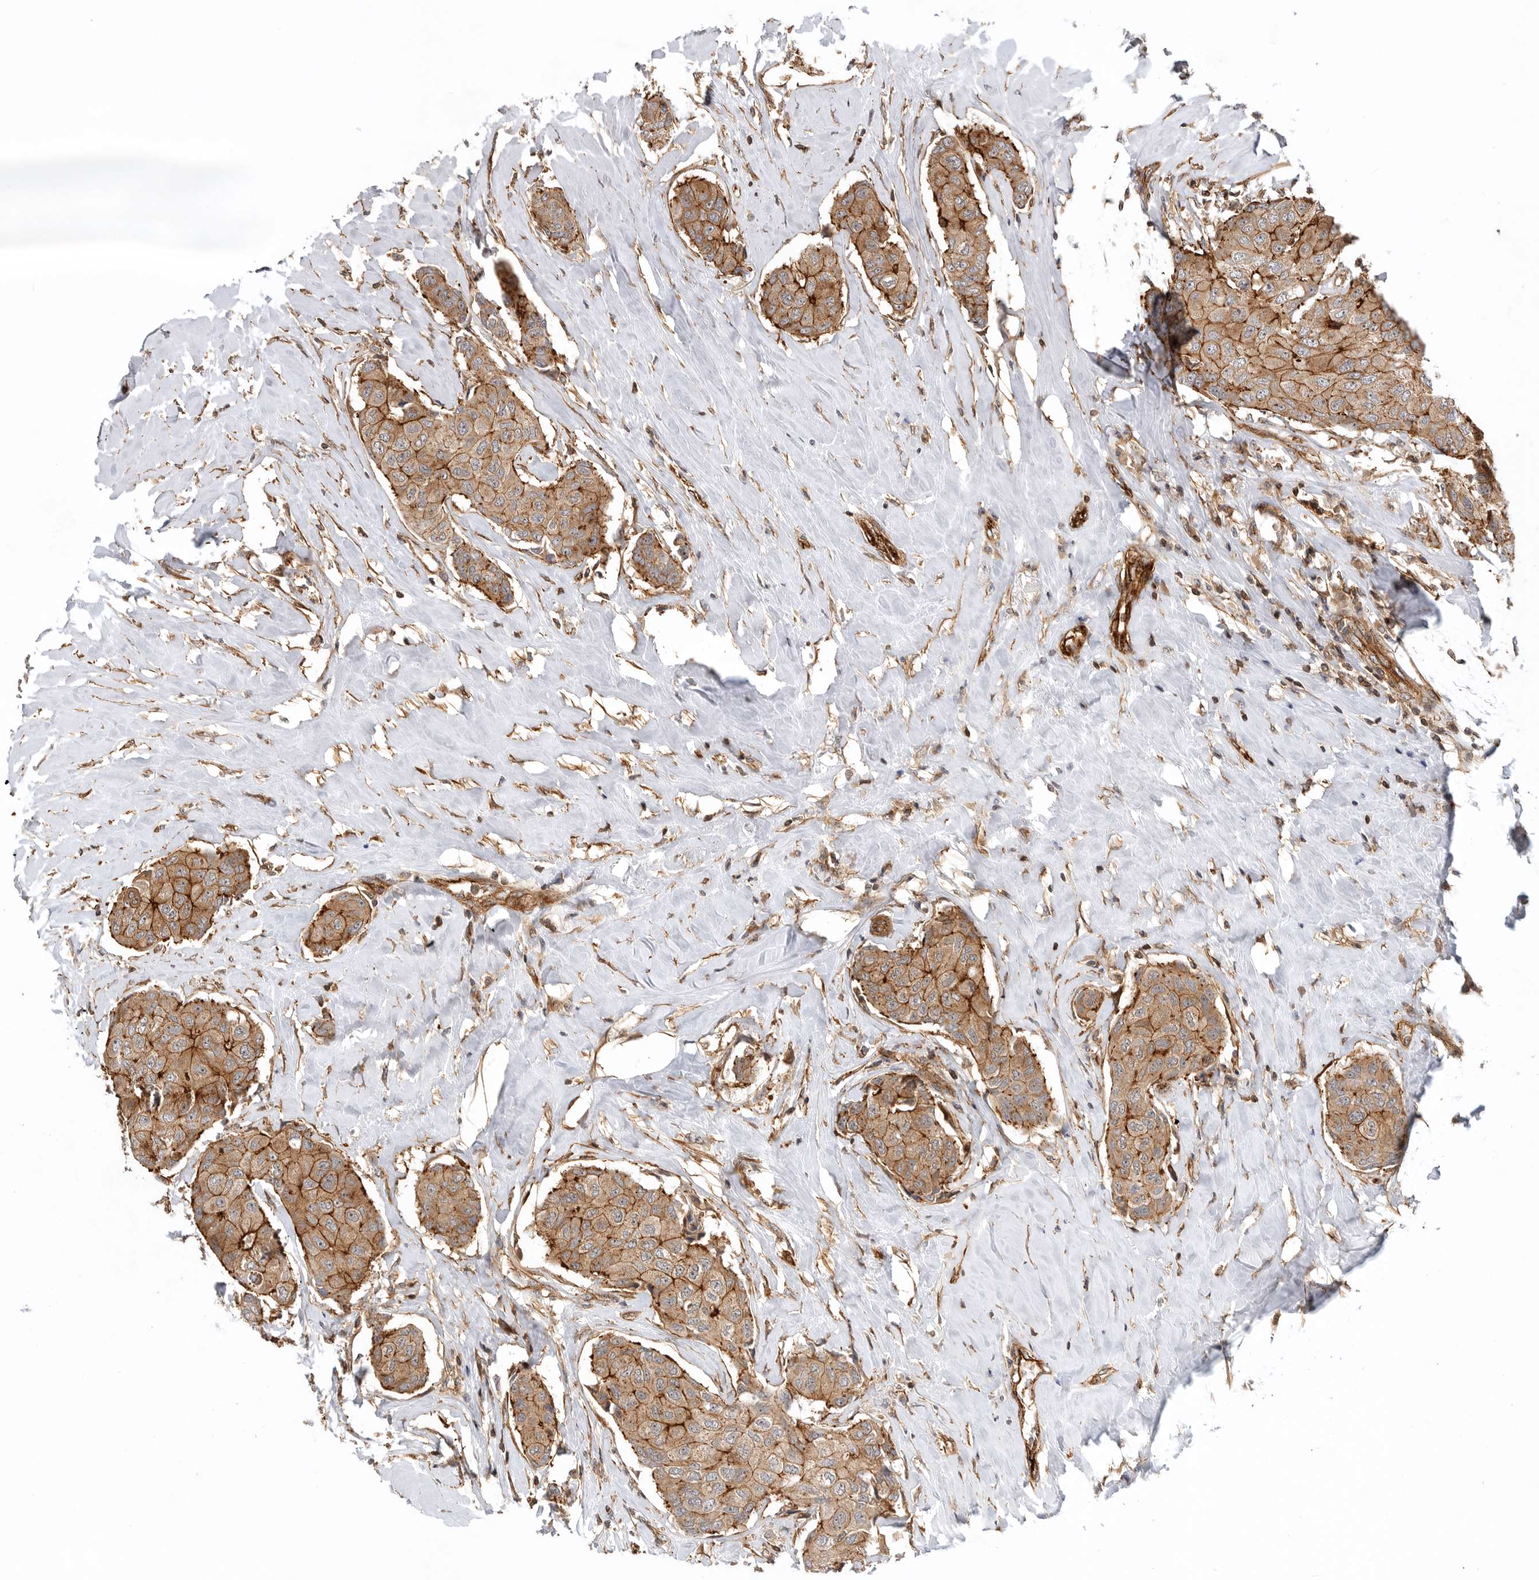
{"staining": {"intensity": "strong", "quantity": ">75%", "location": "cytoplasmic/membranous"}, "tissue": "breast cancer", "cell_type": "Tumor cells", "image_type": "cancer", "snomed": [{"axis": "morphology", "description": "Duct carcinoma"}, {"axis": "topography", "description": "Breast"}], "caption": "This image reveals immunohistochemistry staining of human intraductal carcinoma (breast), with high strong cytoplasmic/membranous positivity in approximately >75% of tumor cells.", "gene": "GPATCH2", "patient": {"sex": "female", "age": 80}}